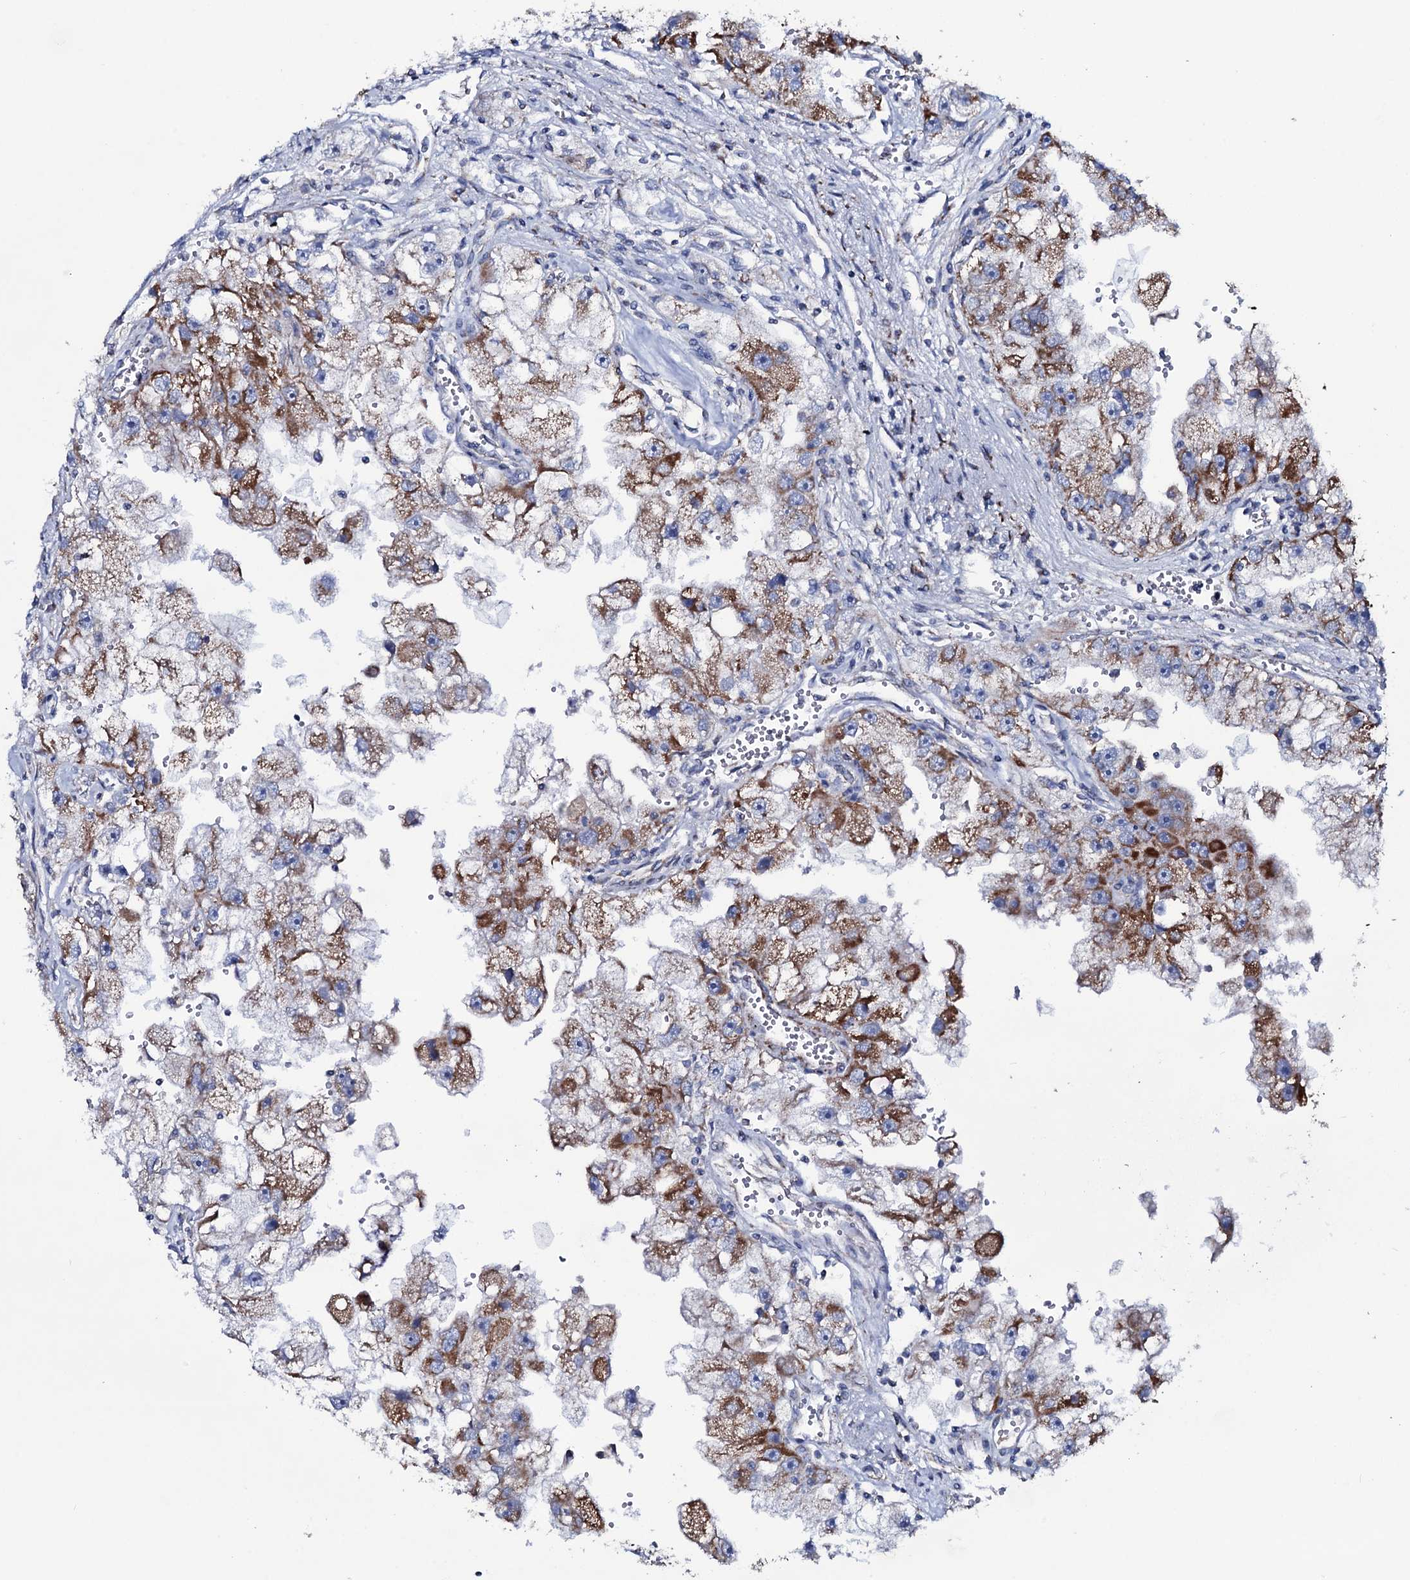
{"staining": {"intensity": "strong", "quantity": ">75%", "location": "cytoplasmic/membranous"}, "tissue": "renal cancer", "cell_type": "Tumor cells", "image_type": "cancer", "snomed": [{"axis": "morphology", "description": "Adenocarcinoma, NOS"}, {"axis": "topography", "description": "Kidney"}], "caption": "Renal cancer (adenocarcinoma) stained with DAB immunohistochemistry reveals high levels of strong cytoplasmic/membranous expression in approximately >75% of tumor cells. The staining was performed using DAB (3,3'-diaminobenzidine), with brown indicating positive protein expression. Nuclei are stained blue with hematoxylin.", "gene": "MRPS35", "patient": {"sex": "male", "age": 63}}